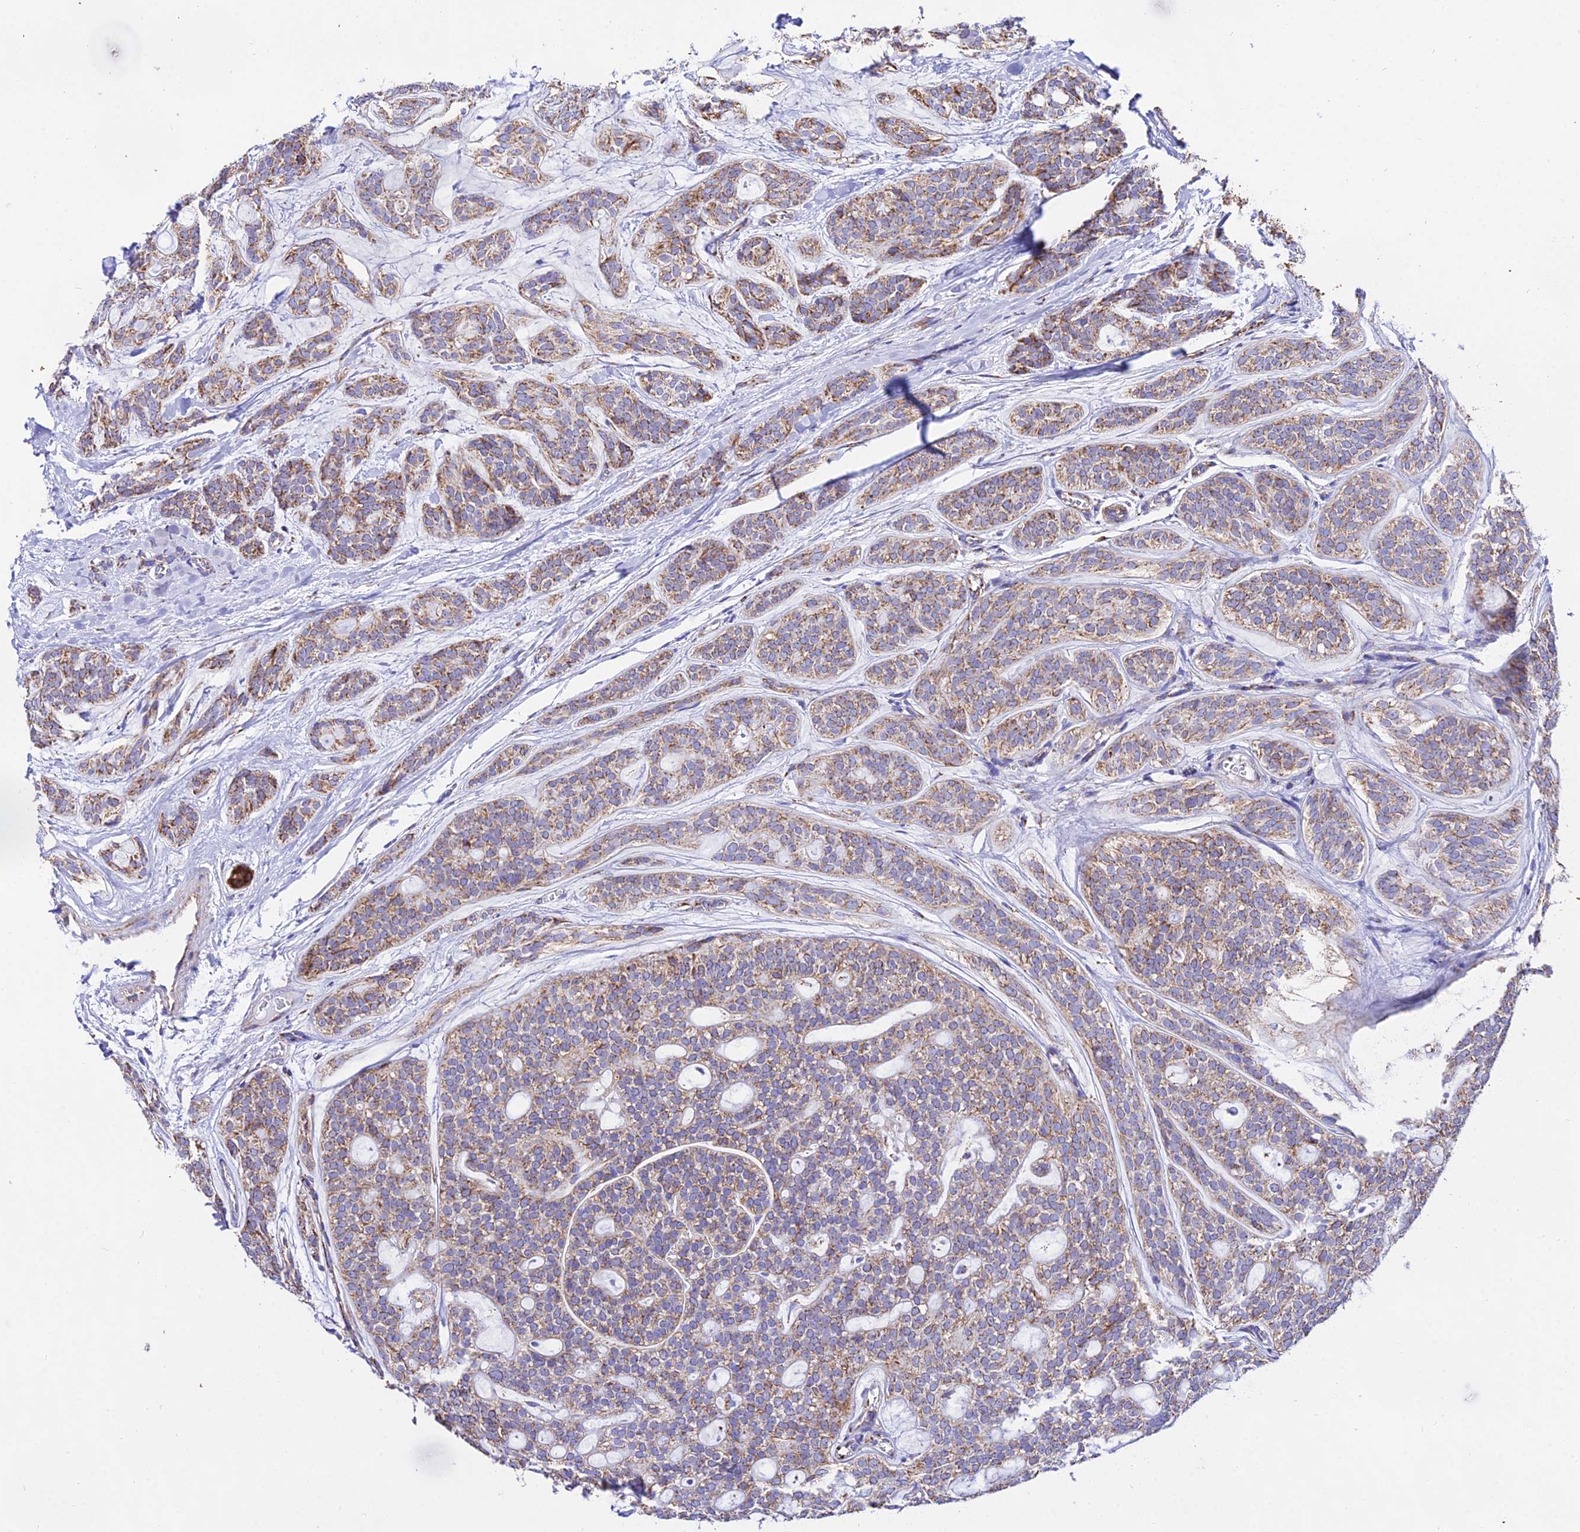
{"staining": {"intensity": "moderate", "quantity": ">75%", "location": "cytoplasmic/membranous"}, "tissue": "head and neck cancer", "cell_type": "Tumor cells", "image_type": "cancer", "snomed": [{"axis": "morphology", "description": "Adenocarcinoma, NOS"}, {"axis": "topography", "description": "Head-Neck"}], "caption": "The histopathology image demonstrates immunohistochemical staining of adenocarcinoma (head and neck). There is moderate cytoplasmic/membranous expression is present in about >75% of tumor cells. The staining is performed using DAB brown chromogen to label protein expression. The nuclei are counter-stained blue using hematoxylin.", "gene": "ATP5PD", "patient": {"sex": "male", "age": 66}}